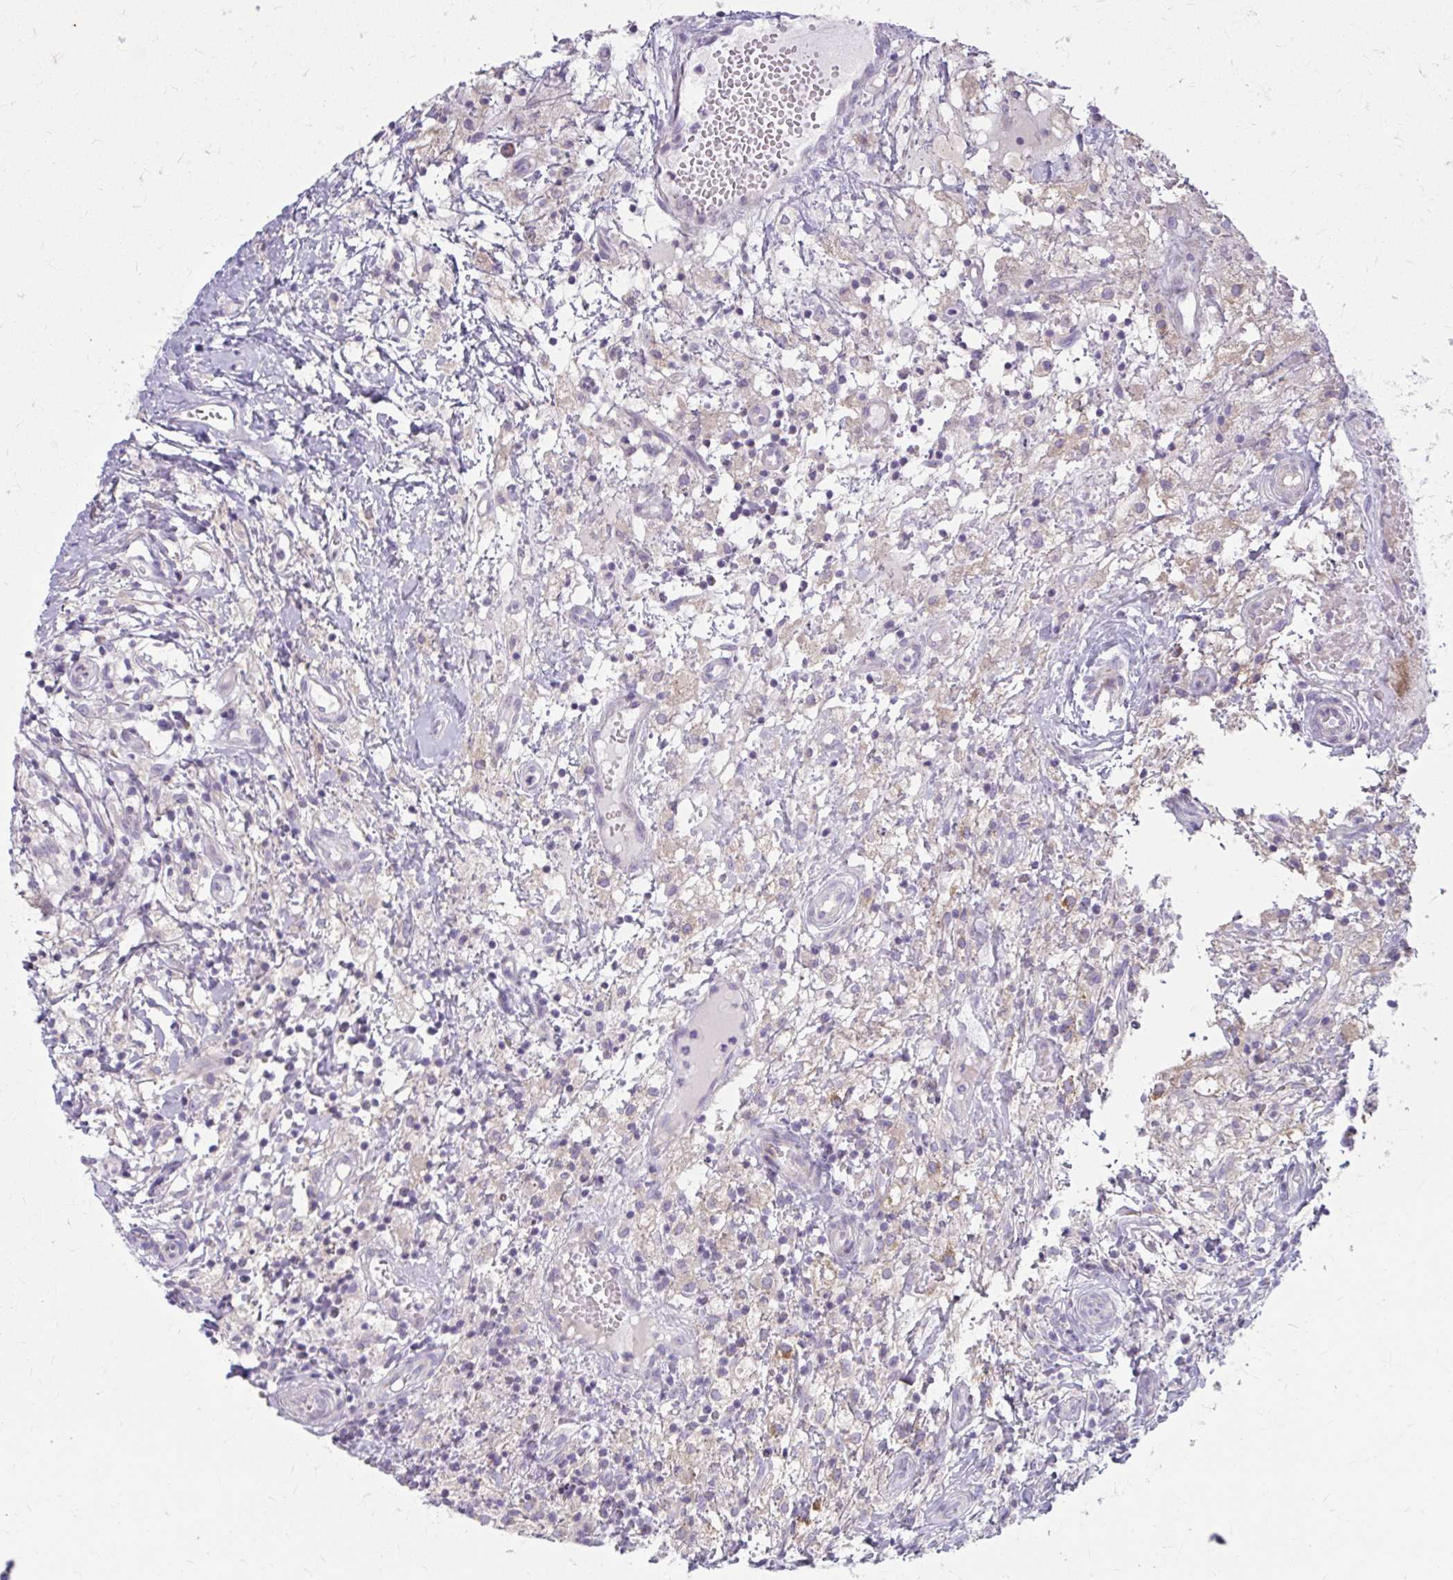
{"staining": {"intensity": "negative", "quantity": "none", "location": "none"}, "tissue": "lymphoma", "cell_type": "Tumor cells", "image_type": "cancer", "snomed": [{"axis": "morphology", "description": "Hodgkin's disease, NOS"}, {"axis": "topography", "description": "No Tissue"}], "caption": "This is an immunohistochemistry (IHC) histopathology image of human Hodgkin's disease. There is no expression in tumor cells.", "gene": "MSMO1", "patient": {"sex": "female", "age": 21}}